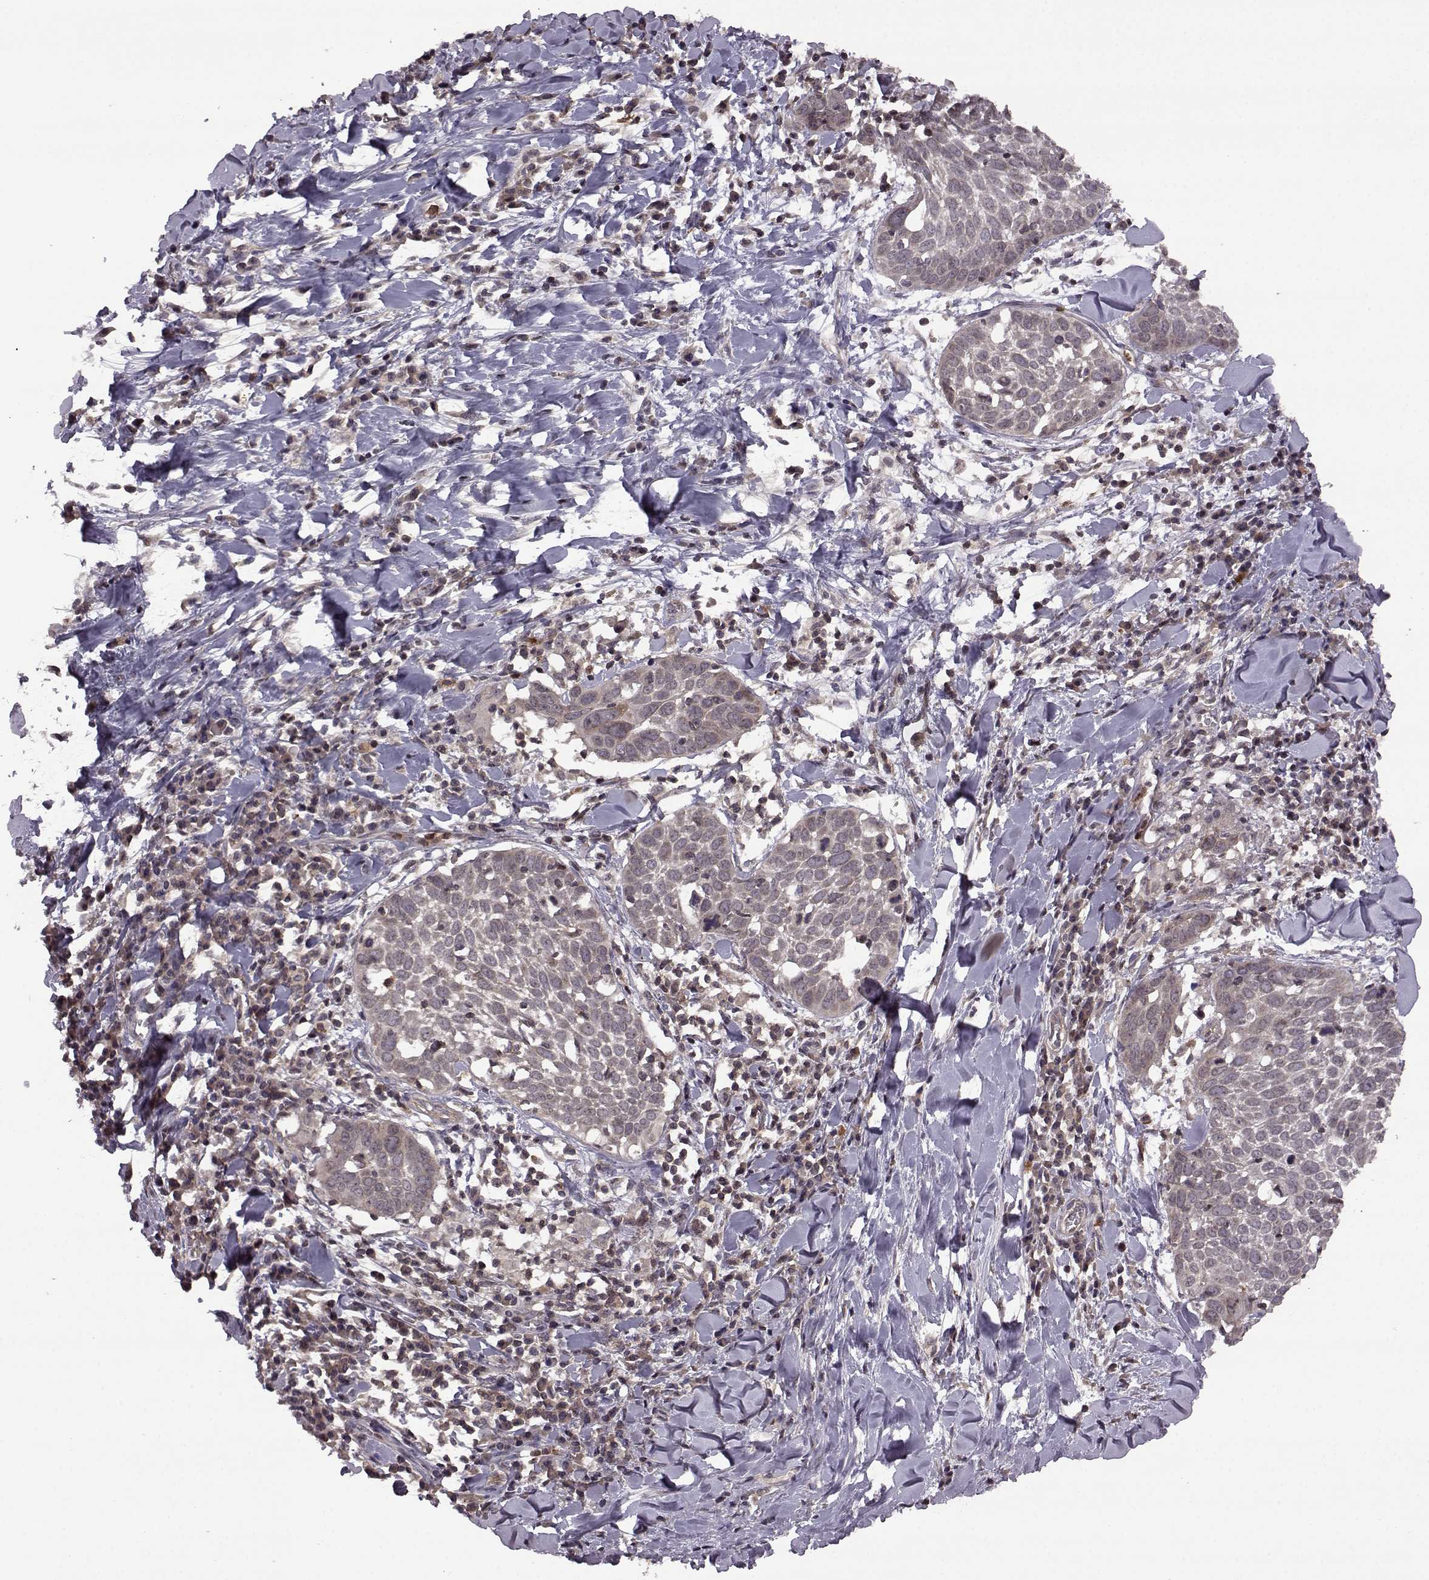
{"staining": {"intensity": "negative", "quantity": "none", "location": "none"}, "tissue": "lung cancer", "cell_type": "Tumor cells", "image_type": "cancer", "snomed": [{"axis": "morphology", "description": "Squamous cell carcinoma, NOS"}, {"axis": "topography", "description": "Lung"}], "caption": "Immunohistochemical staining of human lung cancer shows no significant expression in tumor cells. The staining was performed using DAB to visualize the protein expression in brown, while the nuclei were stained in blue with hematoxylin (Magnification: 20x).", "gene": "TRMU", "patient": {"sex": "male", "age": 57}}